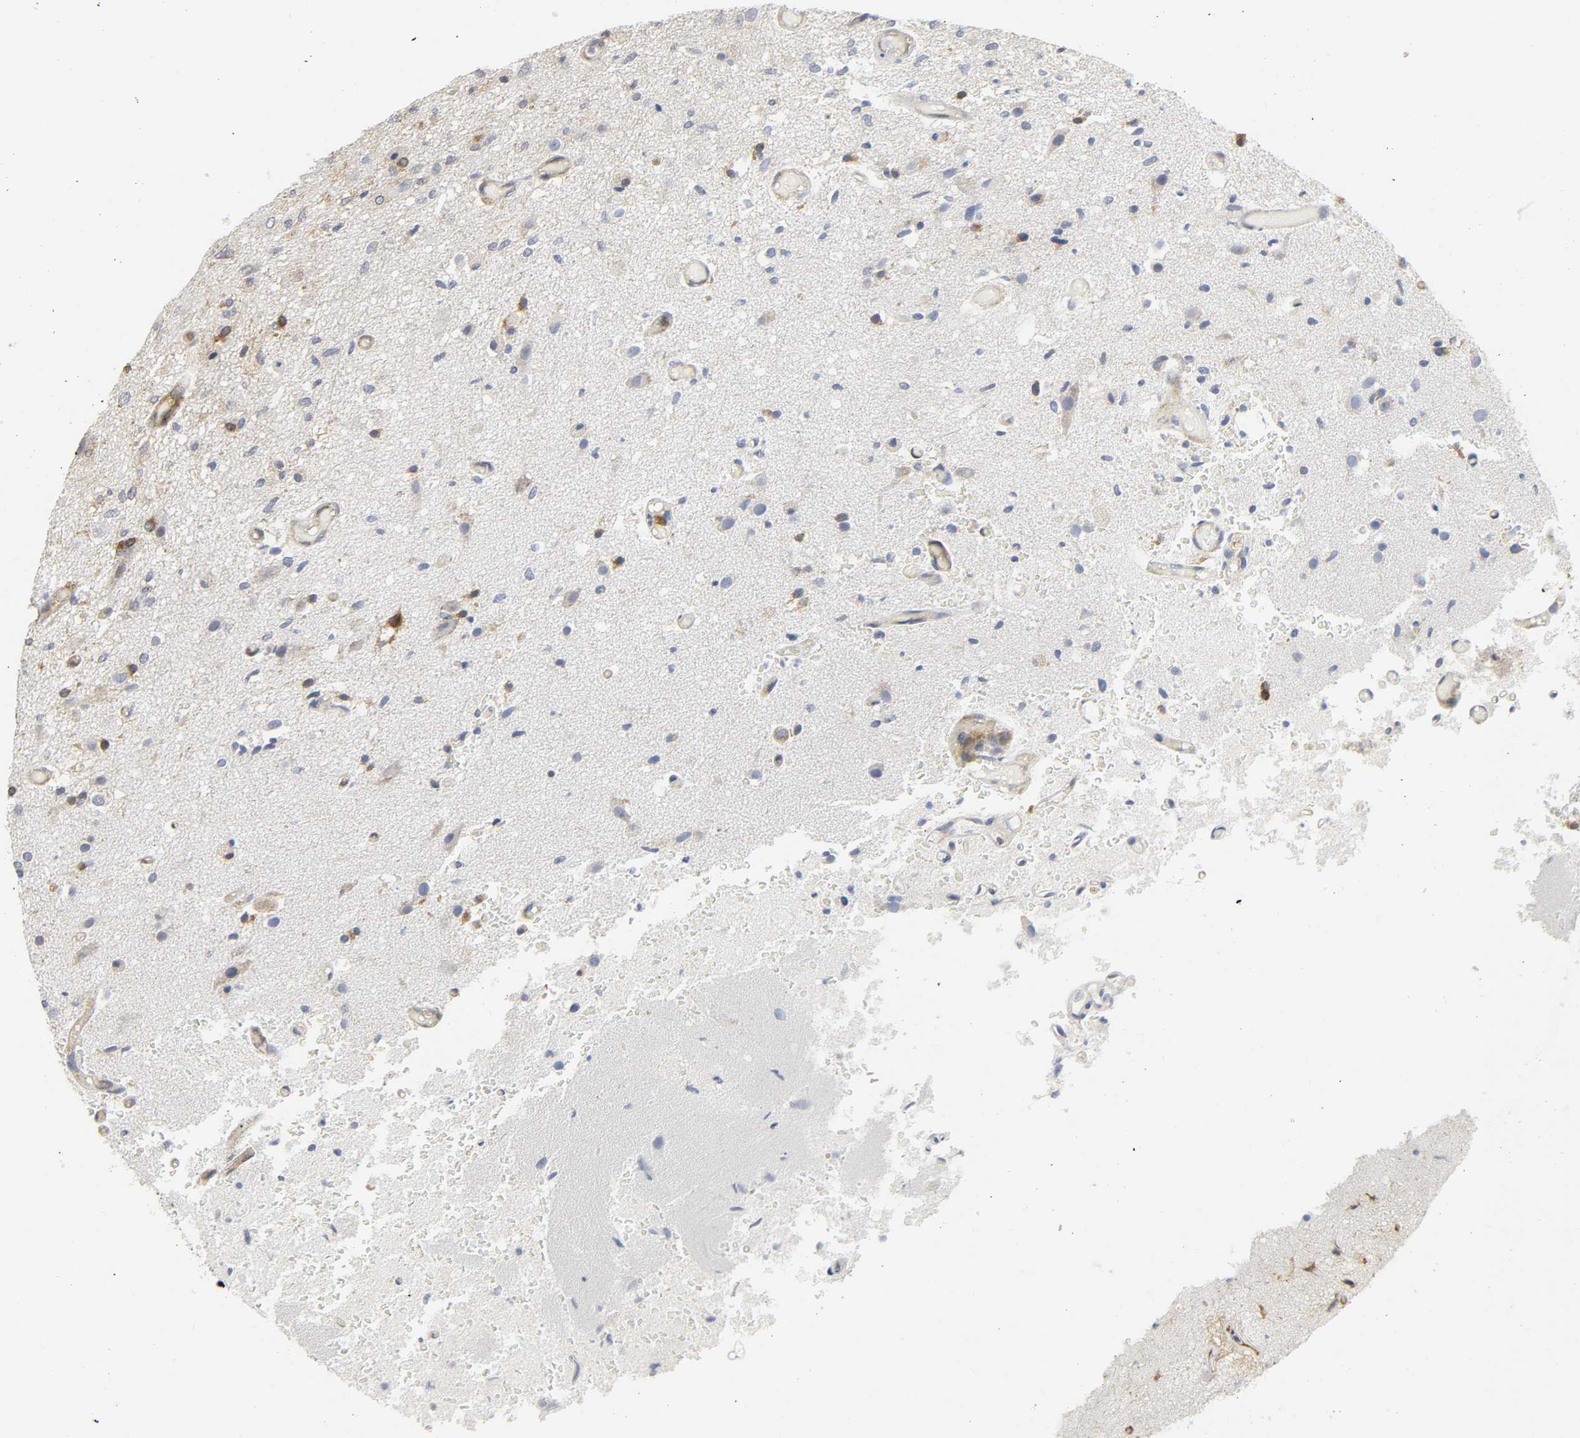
{"staining": {"intensity": "strong", "quantity": "<25%", "location": "cytoplasmic/membranous"}, "tissue": "glioma", "cell_type": "Tumor cells", "image_type": "cancer", "snomed": [{"axis": "morphology", "description": "Normal tissue, NOS"}, {"axis": "morphology", "description": "Glioma, malignant, High grade"}, {"axis": "topography", "description": "Cerebral cortex"}], "caption": "Glioma tissue reveals strong cytoplasmic/membranous staining in approximately <25% of tumor cells, visualized by immunohistochemistry. (brown staining indicates protein expression, while blue staining denotes nuclei).", "gene": "DOCK1", "patient": {"sex": "male", "age": 77}}